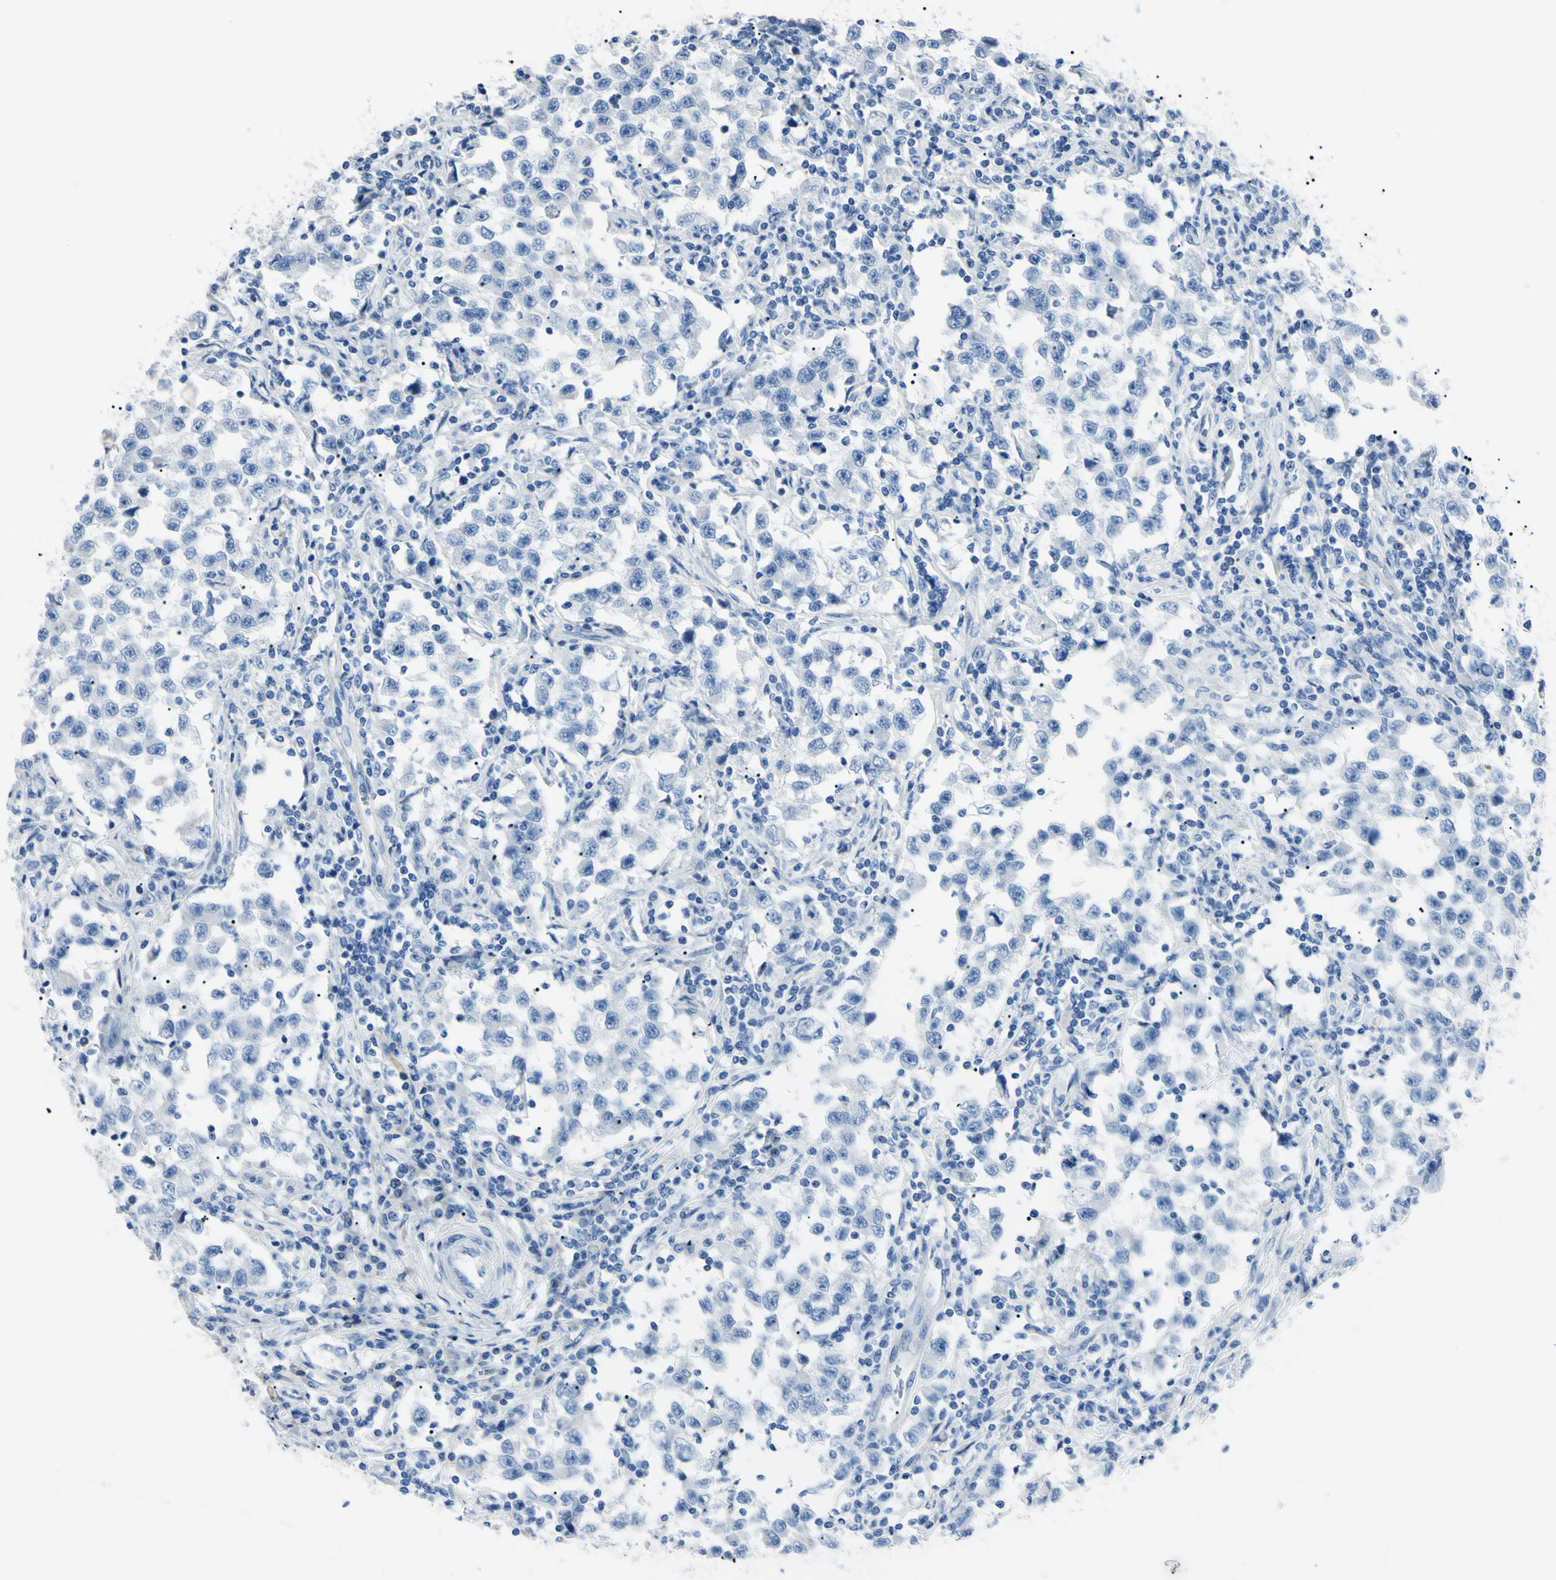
{"staining": {"intensity": "negative", "quantity": "none", "location": "none"}, "tissue": "testis cancer", "cell_type": "Tumor cells", "image_type": "cancer", "snomed": [{"axis": "morphology", "description": "Carcinoma, Embryonal, NOS"}, {"axis": "topography", "description": "Testis"}], "caption": "DAB immunohistochemical staining of human testis embryonal carcinoma displays no significant expression in tumor cells.", "gene": "FOLH1", "patient": {"sex": "male", "age": 21}}